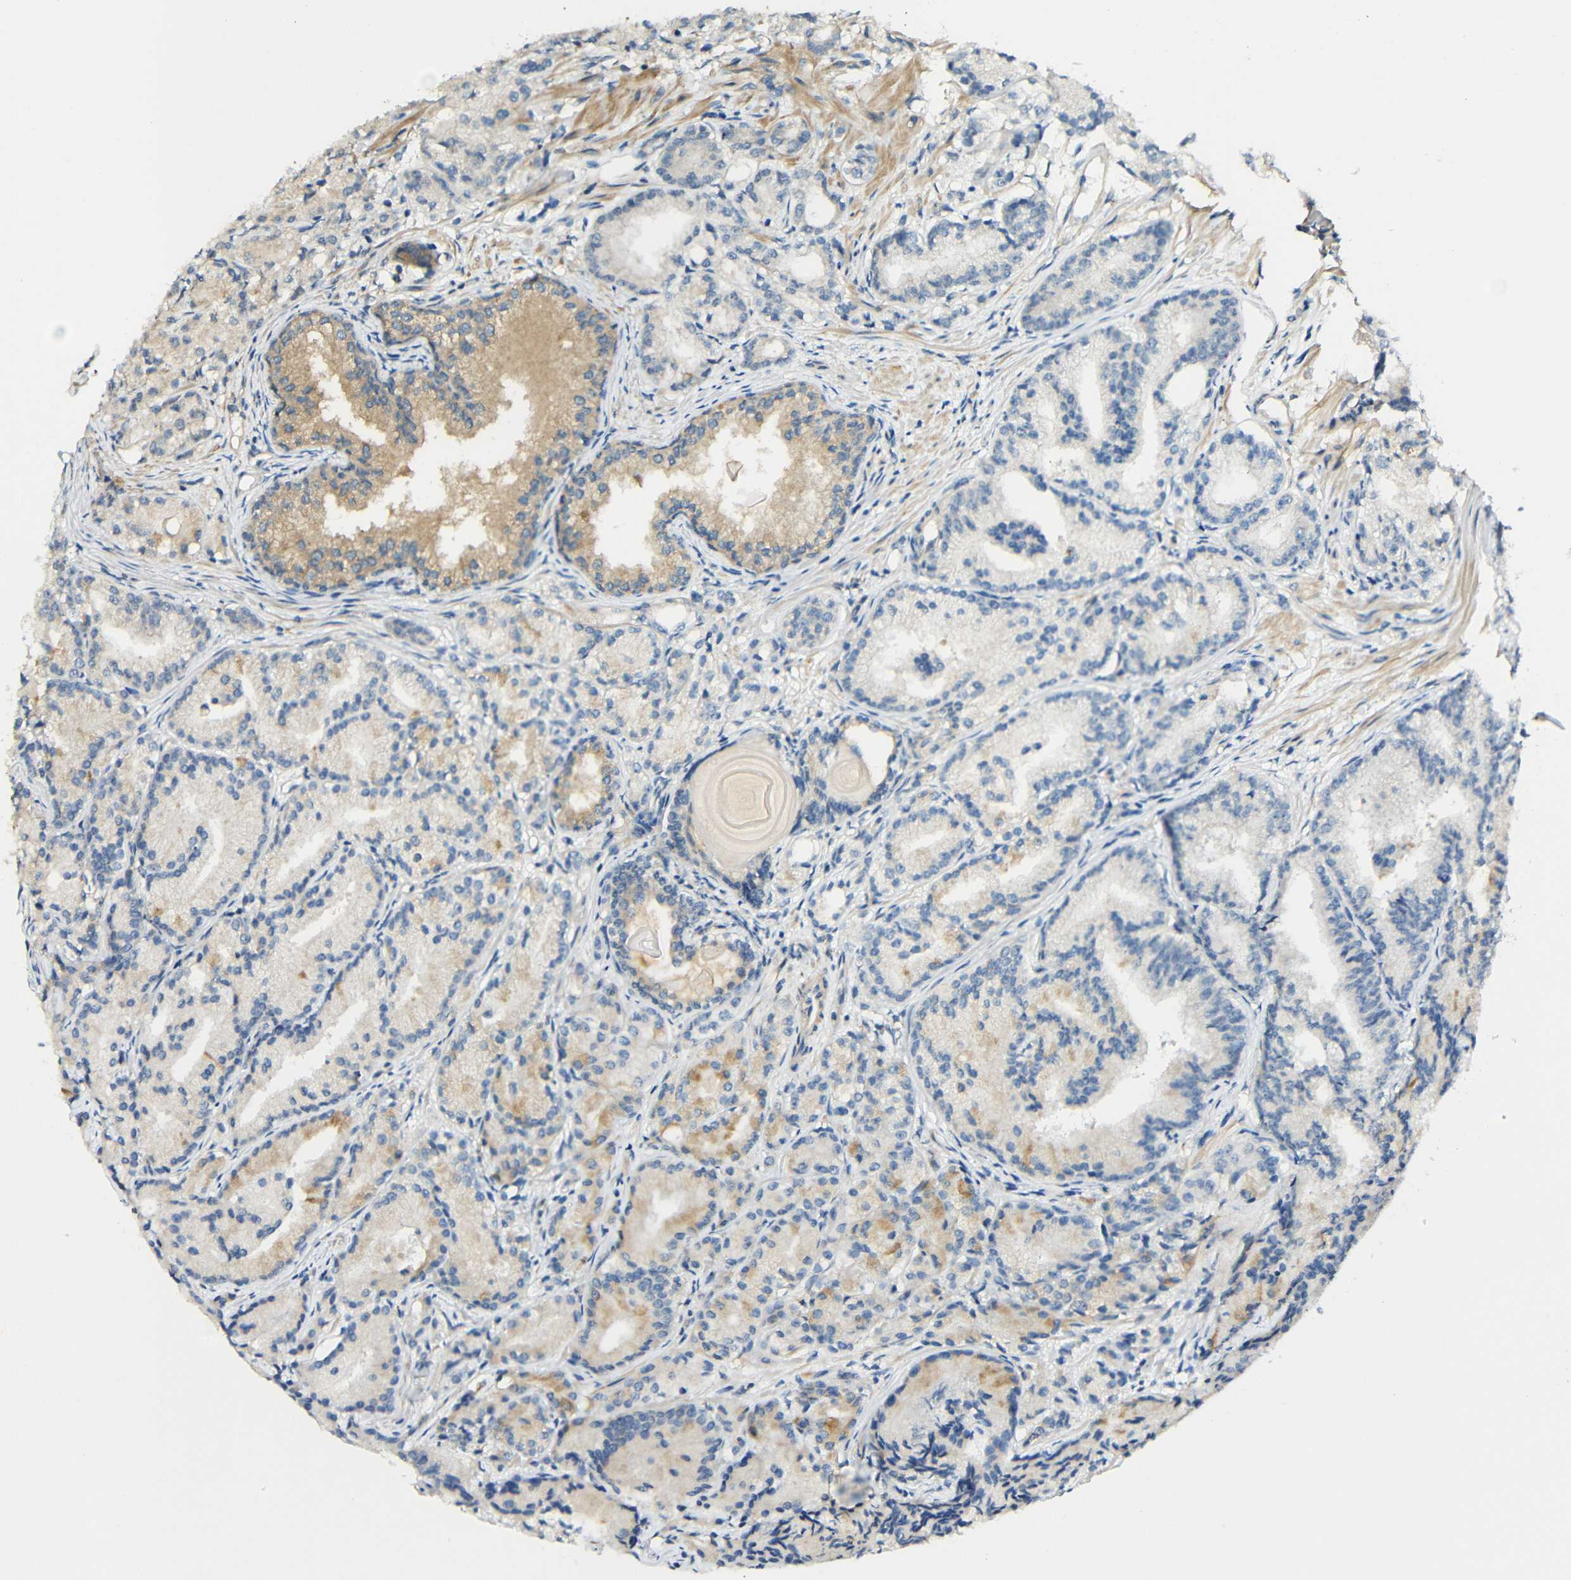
{"staining": {"intensity": "weak", "quantity": "25%-75%", "location": "cytoplasmic/membranous"}, "tissue": "prostate cancer", "cell_type": "Tumor cells", "image_type": "cancer", "snomed": [{"axis": "morphology", "description": "Adenocarcinoma, Low grade"}, {"axis": "topography", "description": "Prostate"}], "caption": "Immunohistochemistry (IHC) (DAB) staining of human prostate adenocarcinoma (low-grade) exhibits weak cytoplasmic/membranous protein positivity in about 25%-75% of tumor cells.", "gene": "CASP8", "patient": {"sex": "male", "age": 72}}